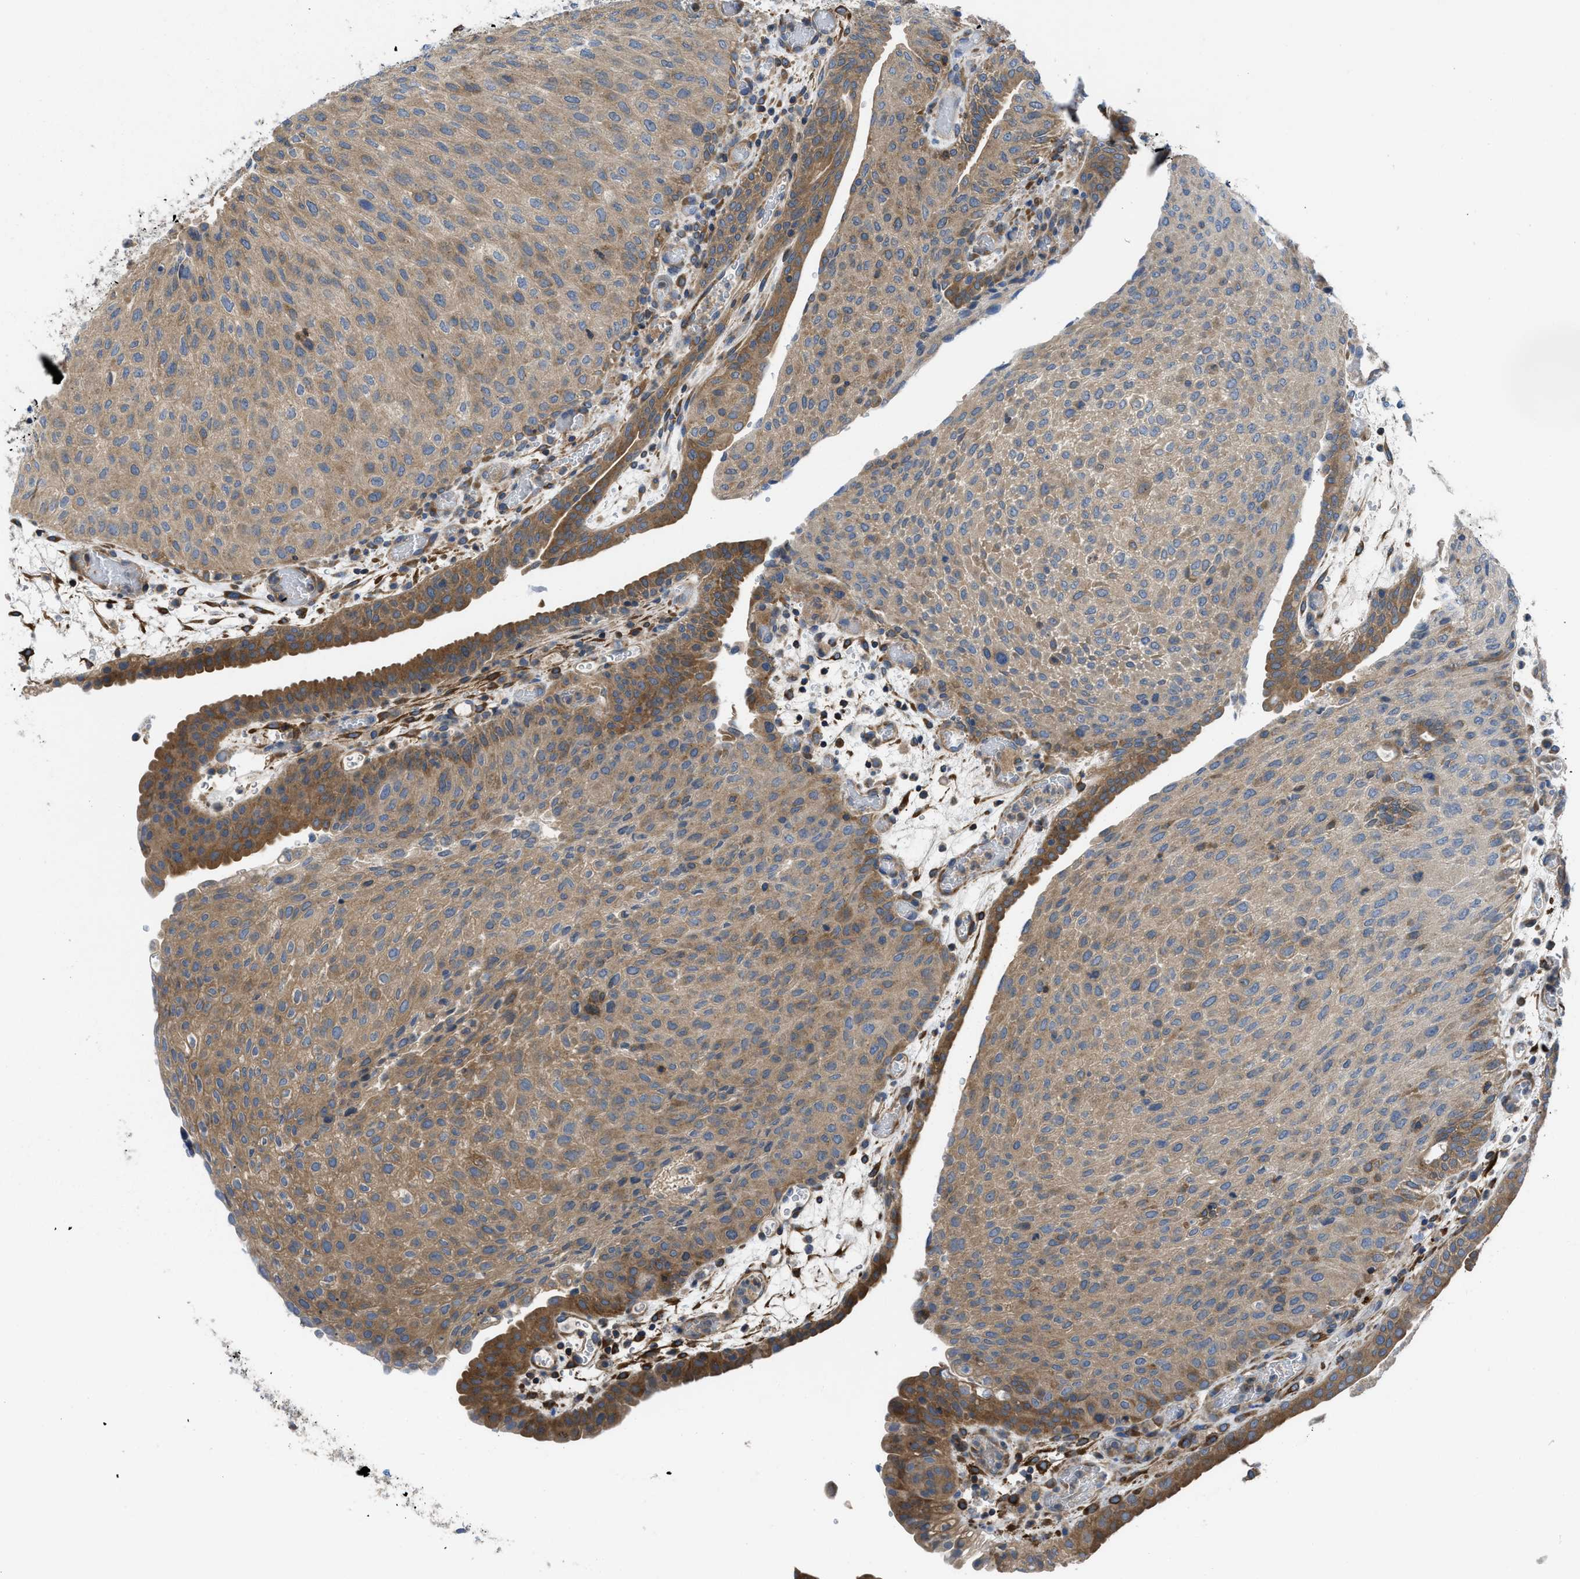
{"staining": {"intensity": "moderate", "quantity": ">75%", "location": "cytoplasmic/membranous"}, "tissue": "urothelial cancer", "cell_type": "Tumor cells", "image_type": "cancer", "snomed": [{"axis": "morphology", "description": "Urothelial carcinoma, Low grade"}, {"axis": "morphology", "description": "Urothelial carcinoma, High grade"}, {"axis": "topography", "description": "Urinary bladder"}], "caption": "A medium amount of moderate cytoplasmic/membranous staining is identified in approximately >75% of tumor cells in urothelial cancer tissue.", "gene": "CHKB", "patient": {"sex": "male", "age": 35}}